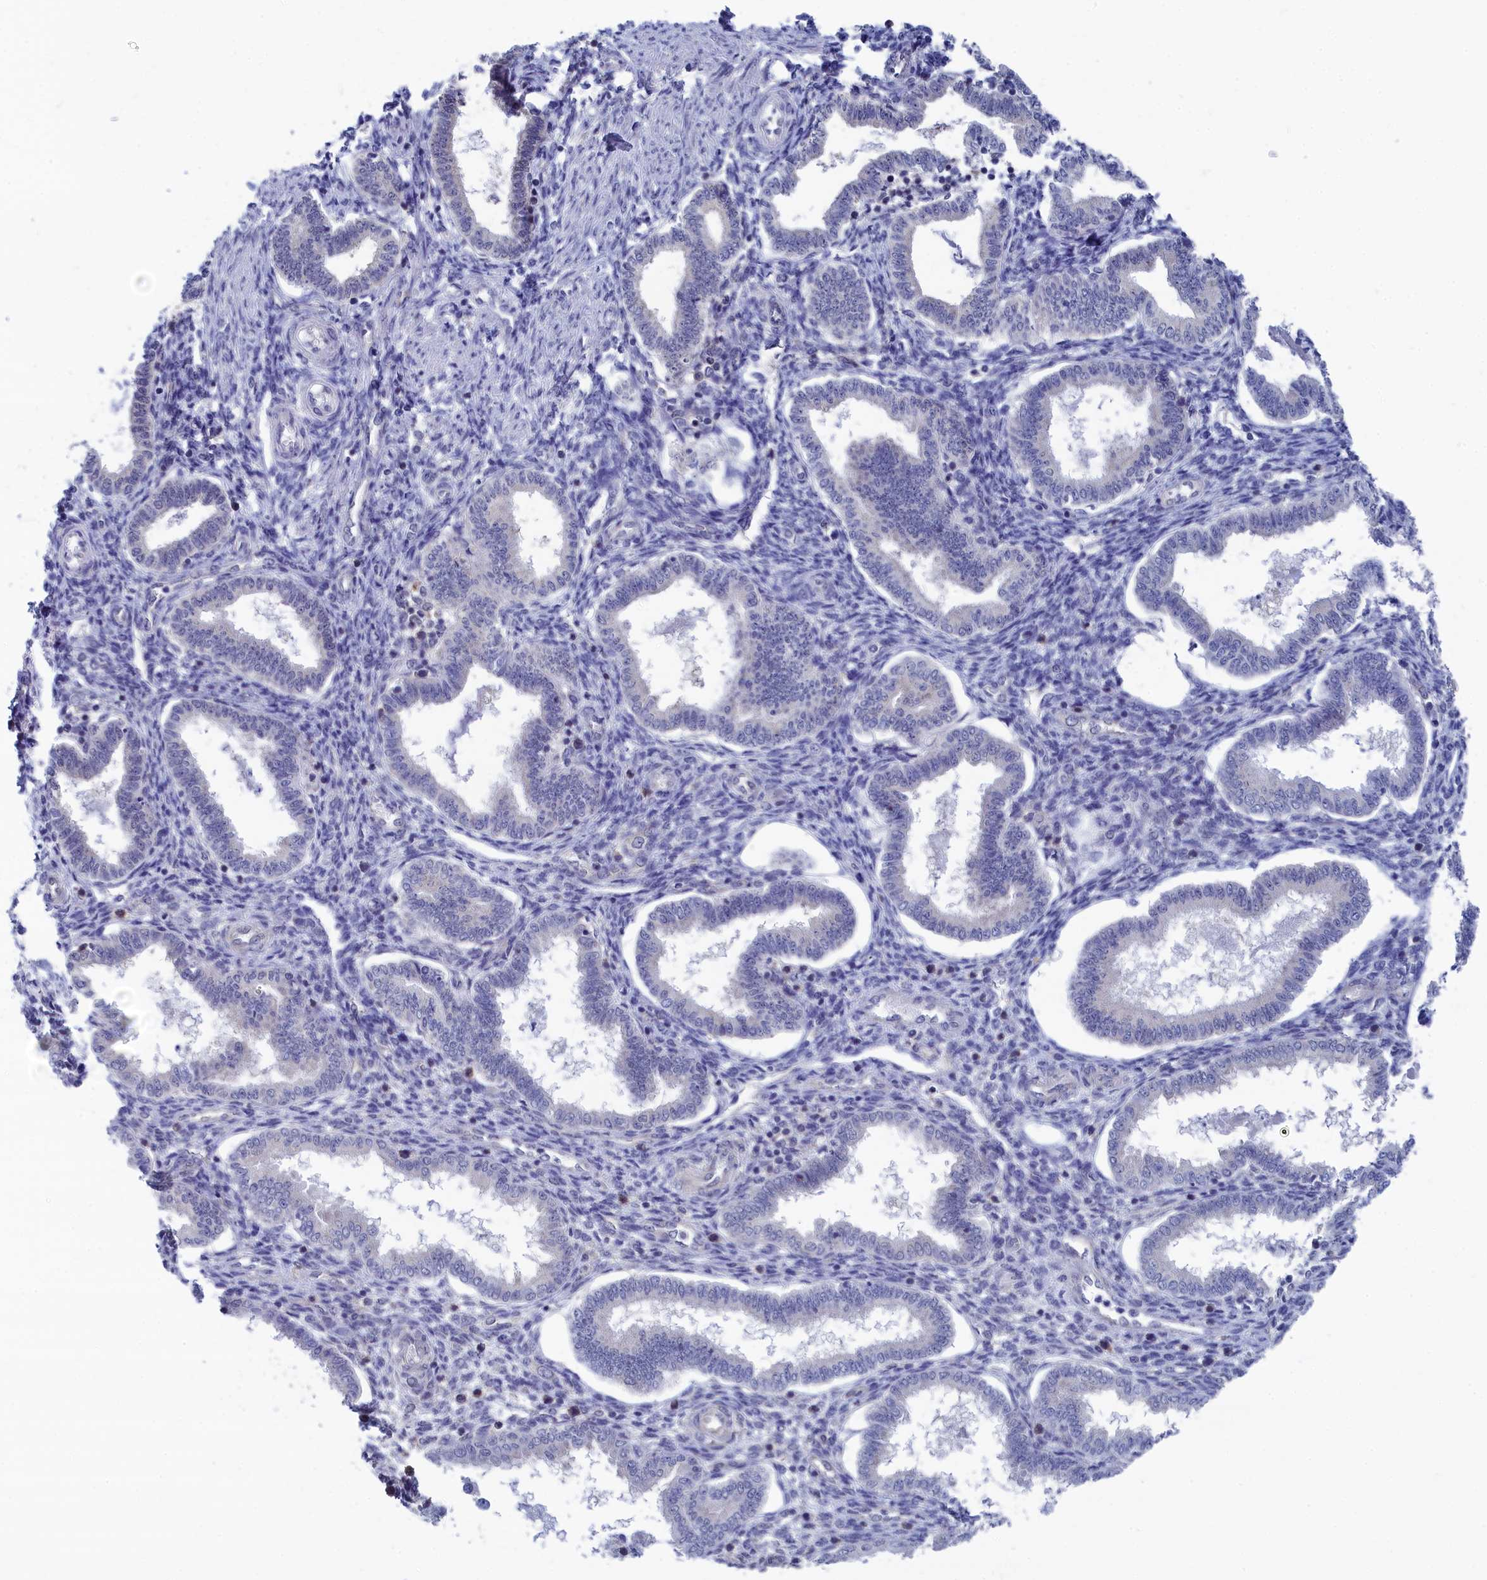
{"staining": {"intensity": "negative", "quantity": "none", "location": "none"}, "tissue": "endometrium", "cell_type": "Cells in endometrial stroma", "image_type": "normal", "snomed": [{"axis": "morphology", "description": "Normal tissue, NOS"}, {"axis": "topography", "description": "Endometrium"}], "caption": "DAB (3,3'-diaminobenzidine) immunohistochemical staining of normal endometrium demonstrates no significant expression in cells in endometrial stroma. (IHC, brightfield microscopy, high magnification).", "gene": "PGP", "patient": {"sex": "female", "age": 24}}